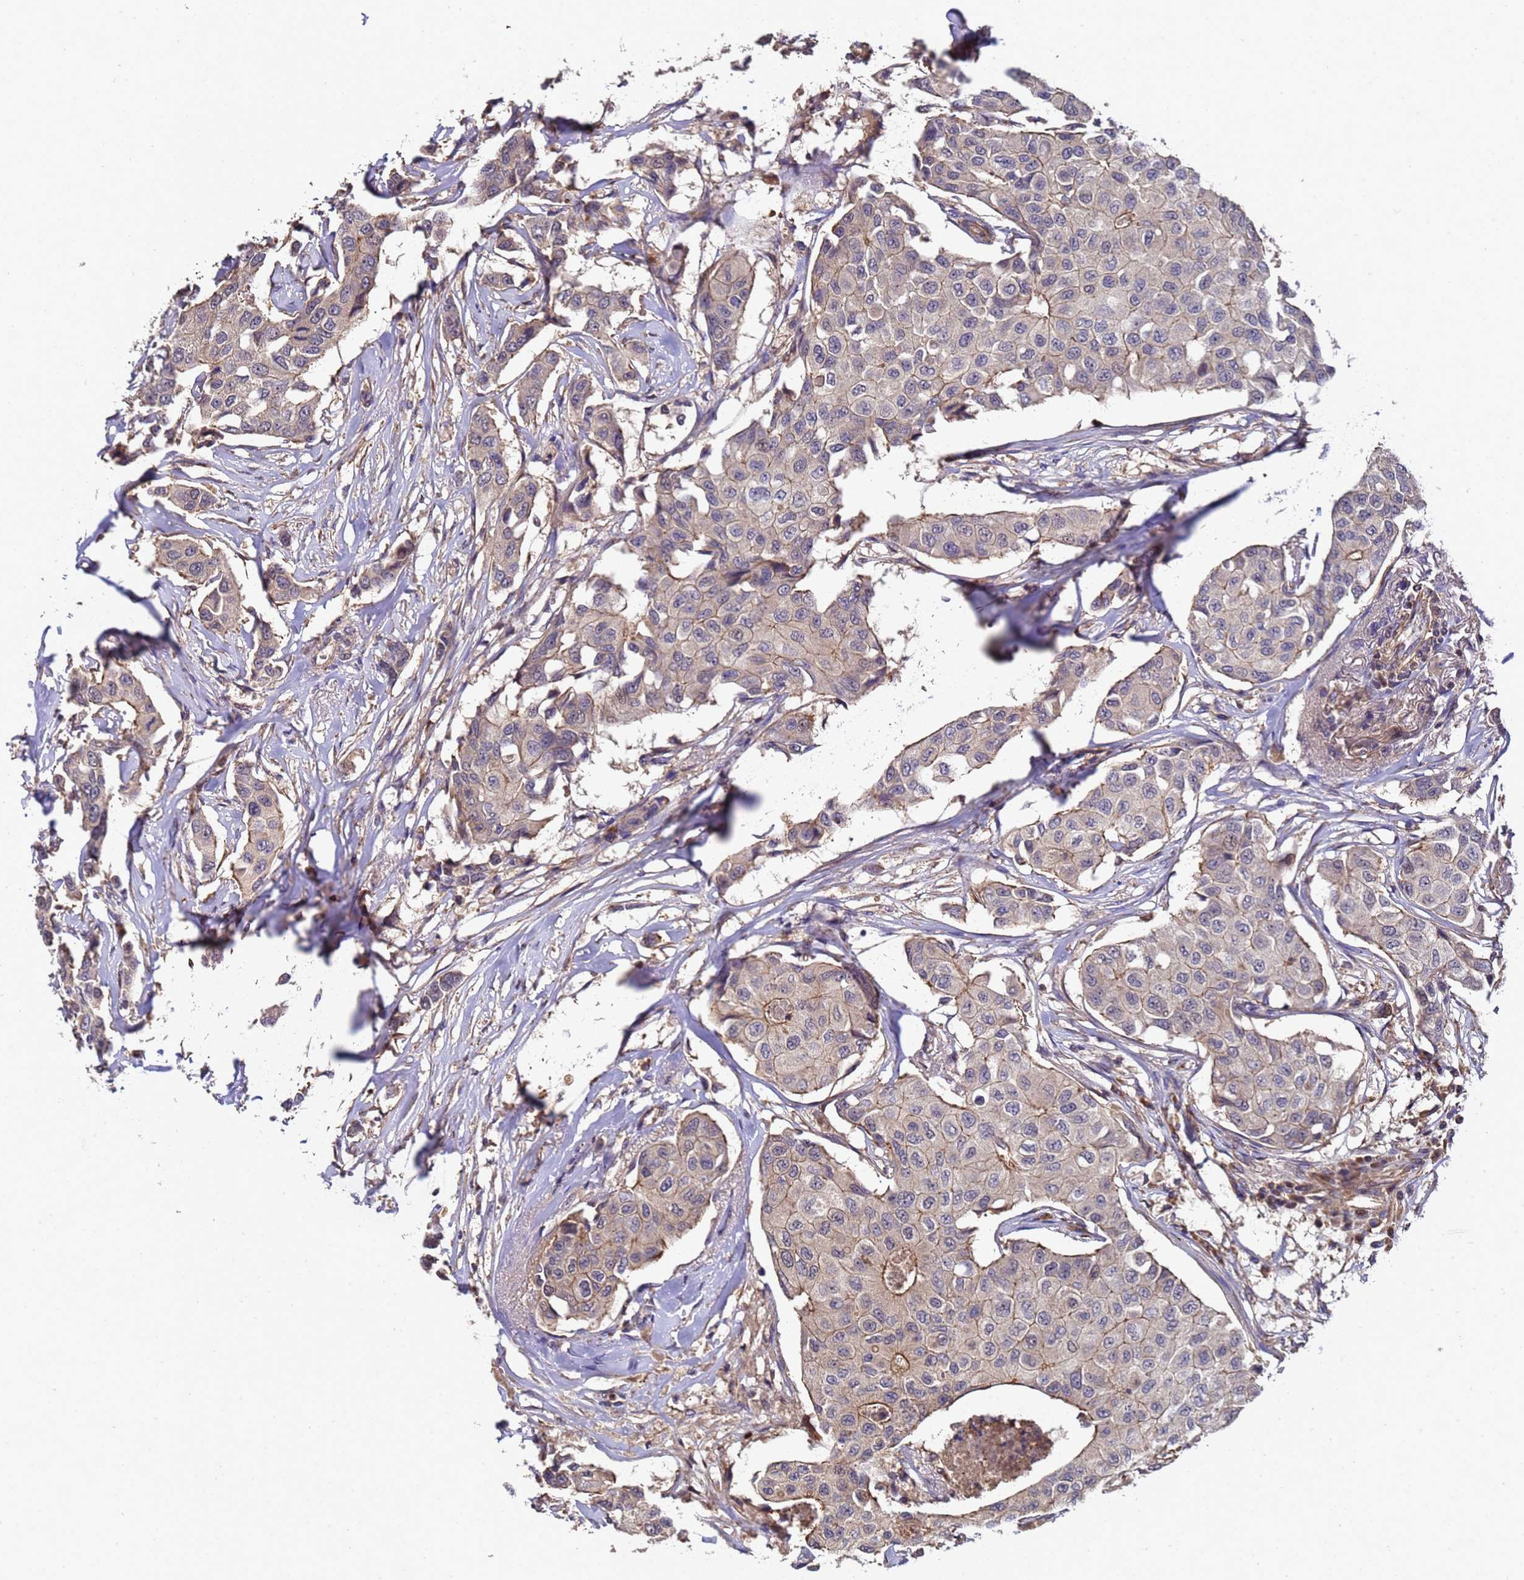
{"staining": {"intensity": "weak", "quantity": "25%-75%", "location": "cytoplasmic/membranous"}, "tissue": "breast cancer", "cell_type": "Tumor cells", "image_type": "cancer", "snomed": [{"axis": "morphology", "description": "Duct carcinoma"}, {"axis": "topography", "description": "Breast"}], "caption": "The photomicrograph displays a brown stain indicating the presence of a protein in the cytoplasmic/membranous of tumor cells in breast cancer.", "gene": "GSTCD", "patient": {"sex": "female", "age": 80}}